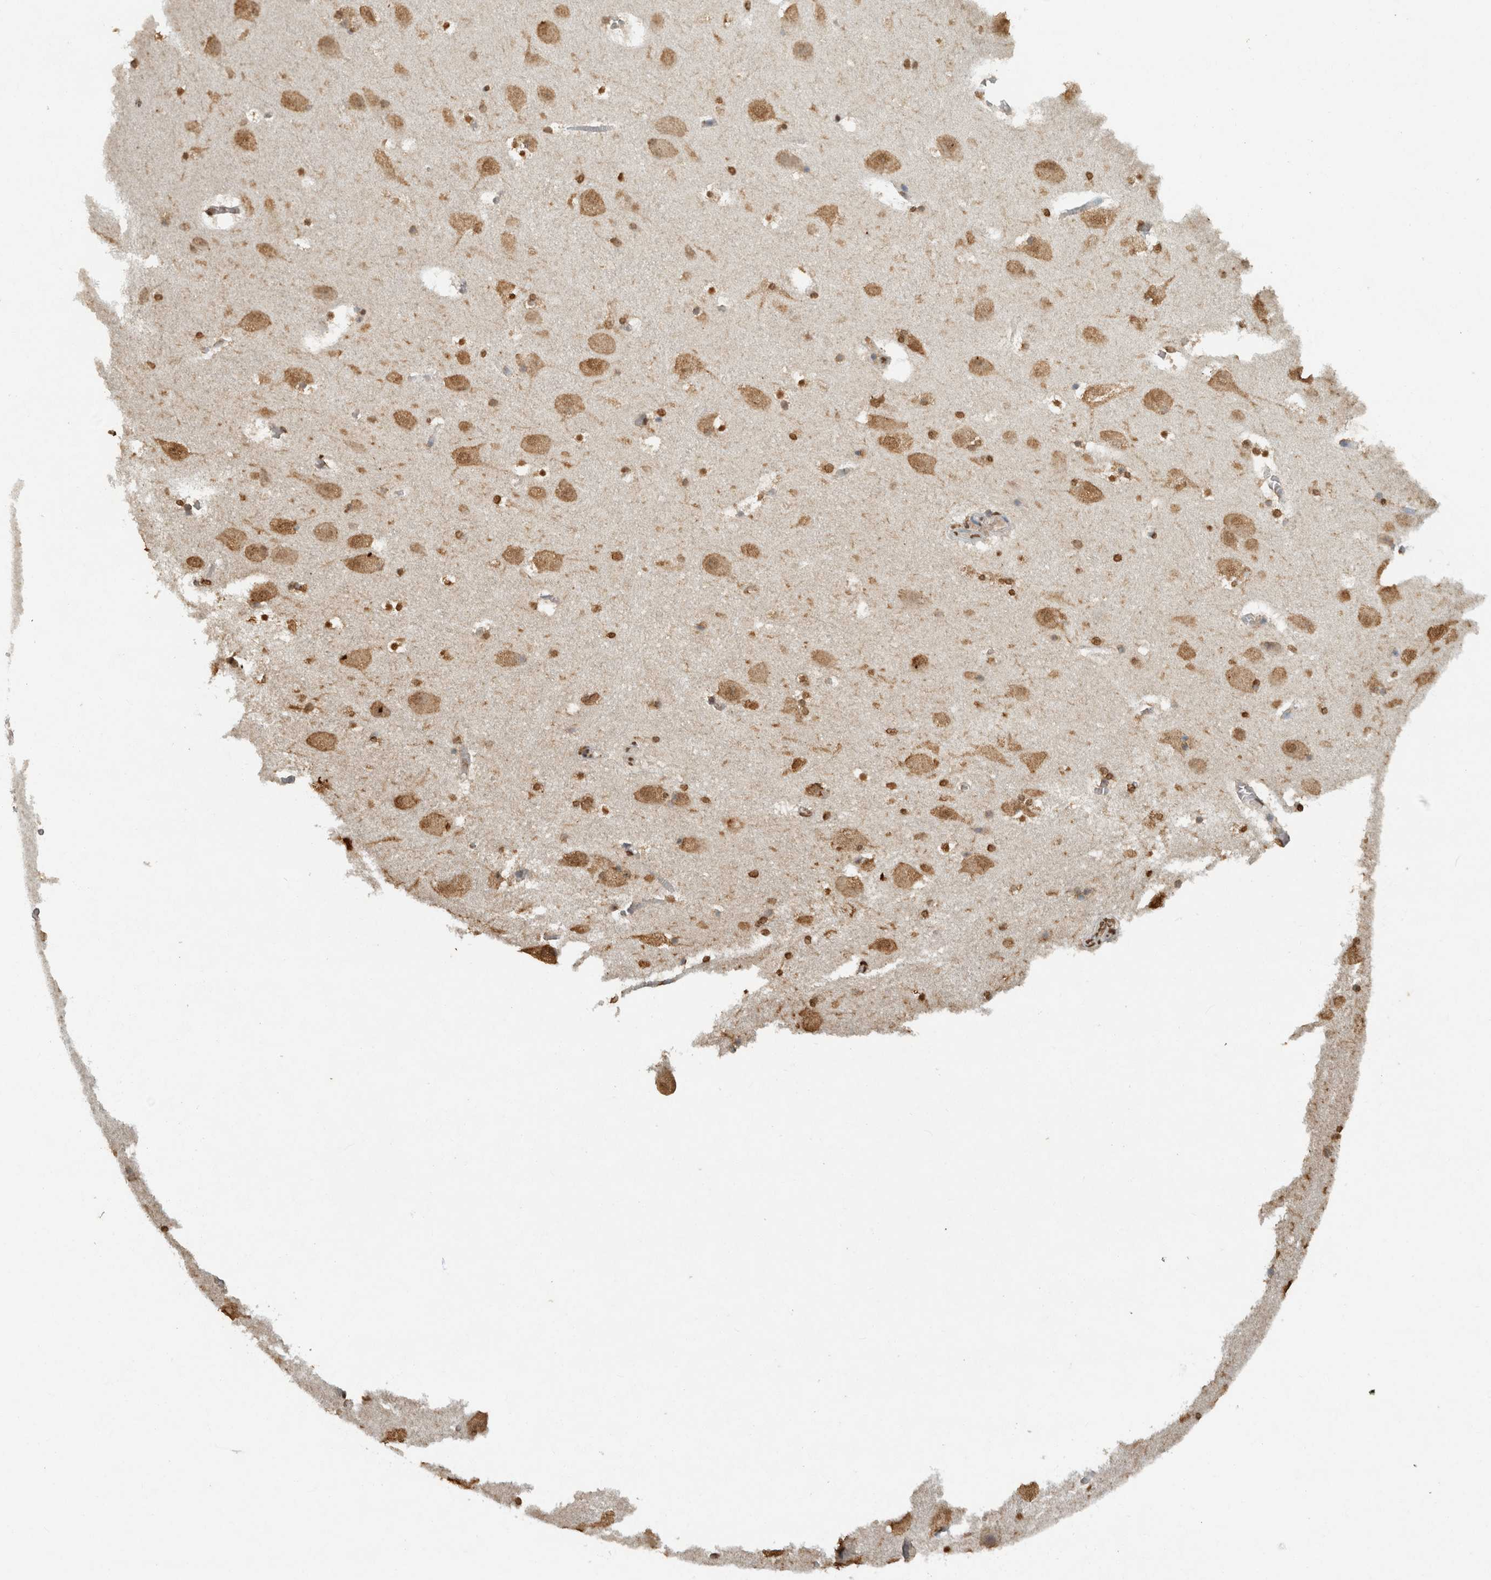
{"staining": {"intensity": "moderate", "quantity": ">75%", "location": "cytoplasmic/membranous,nuclear"}, "tissue": "hippocampus", "cell_type": "Glial cells", "image_type": "normal", "snomed": [{"axis": "morphology", "description": "Normal tissue, NOS"}, {"axis": "topography", "description": "Hippocampus"}], "caption": "High-magnification brightfield microscopy of normal hippocampus stained with DAB (3,3'-diaminobenzidine) (brown) and counterstained with hematoxylin (blue). glial cells exhibit moderate cytoplasmic/membranous,nuclear expression is appreciated in approximately>75% of cells.", "gene": "HAND2", "patient": {"sex": "male", "age": 45}}